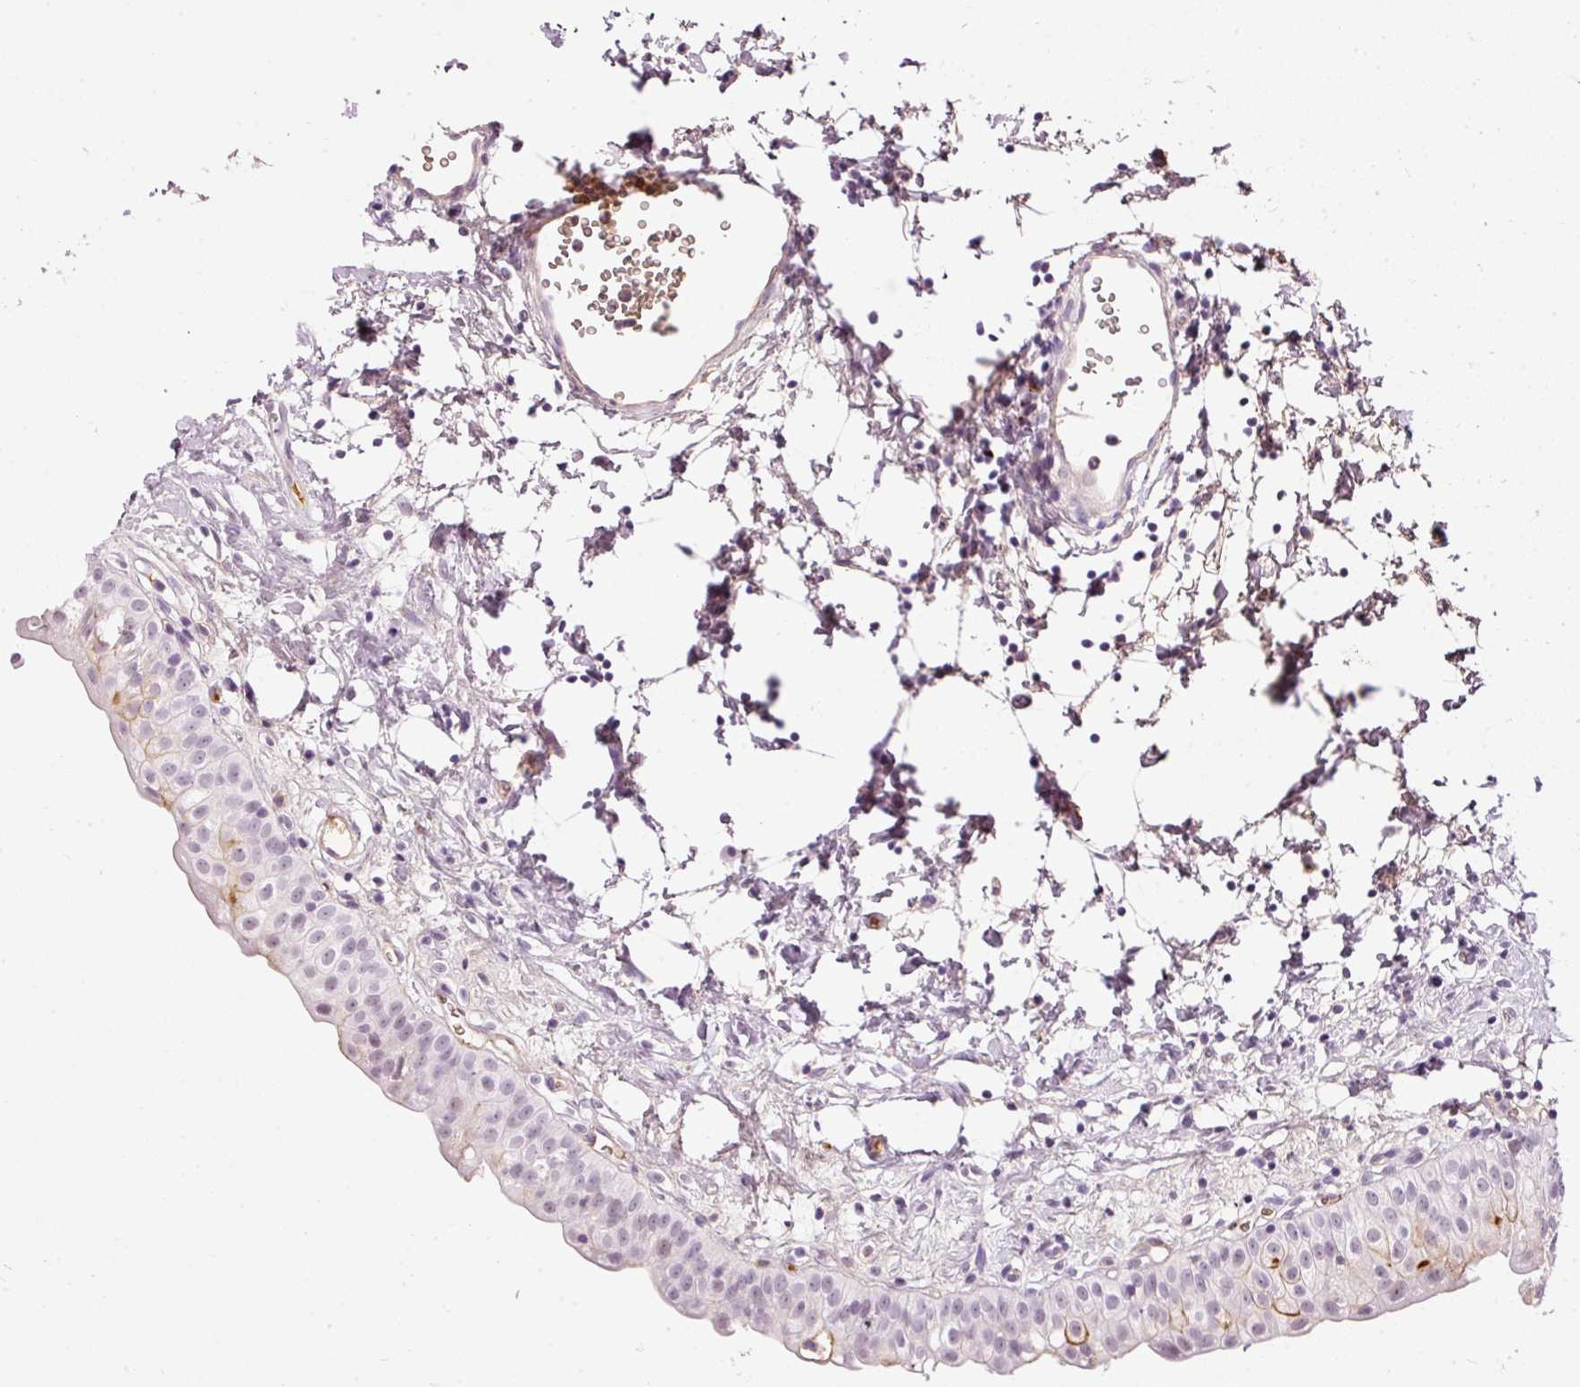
{"staining": {"intensity": "moderate", "quantity": "<25%", "location": "cytoplasmic/membranous"}, "tissue": "urinary bladder", "cell_type": "Urothelial cells", "image_type": "normal", "snomed": [{"axis": "morphology", "description": "Normal tissue, NOS"}, {"axis": "topography", "description": "Urinary bladder"}], "caption": "Immunohistochemical staining of benign urinary bladder shows low levels of moderate cytoplasmic/membranous staining in about <25% of urothelial cells.", "gene": "PRPF38B", "patient": {"sex": "male", "age": 51}}